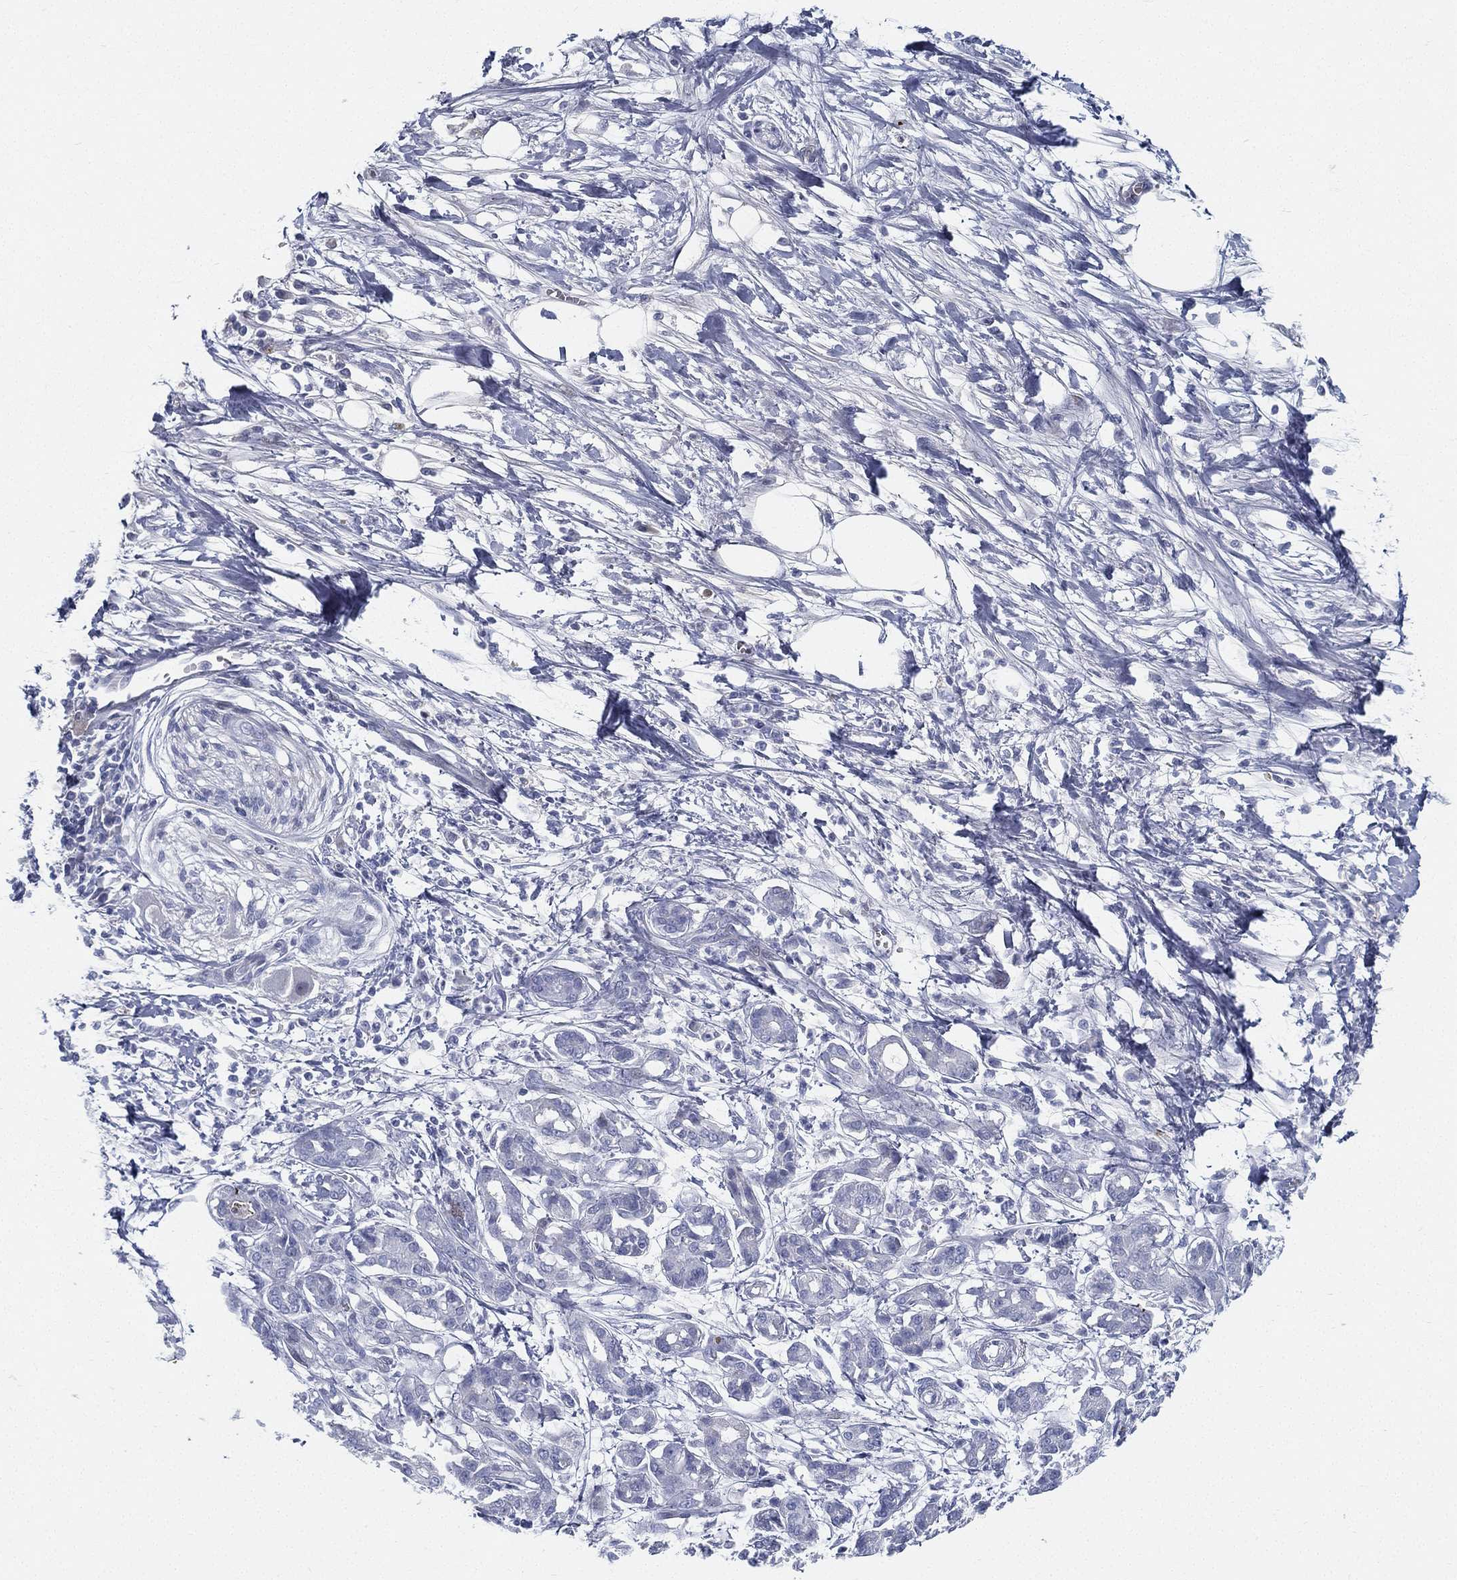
{"staining": {"intensity": "negative", "quantity": "none", "location": "none"}, "tissue": "pancreatic cancer", "cell_type": "Tumor cells", "image_type": "cancer", "snomed": [{"axis": "morphology", "description": "Adenocarcinoma, NOS"}, {"axis": "topography", "description": "Pancreas"}], "caption": "This is an immunohistochemistry histopathology image of pancreatic cancer (adenocarcinoma). There is no positivity in tumor cells.", "gene": "SPPL2C", "patient": {"sex": "male", "age": 72}}